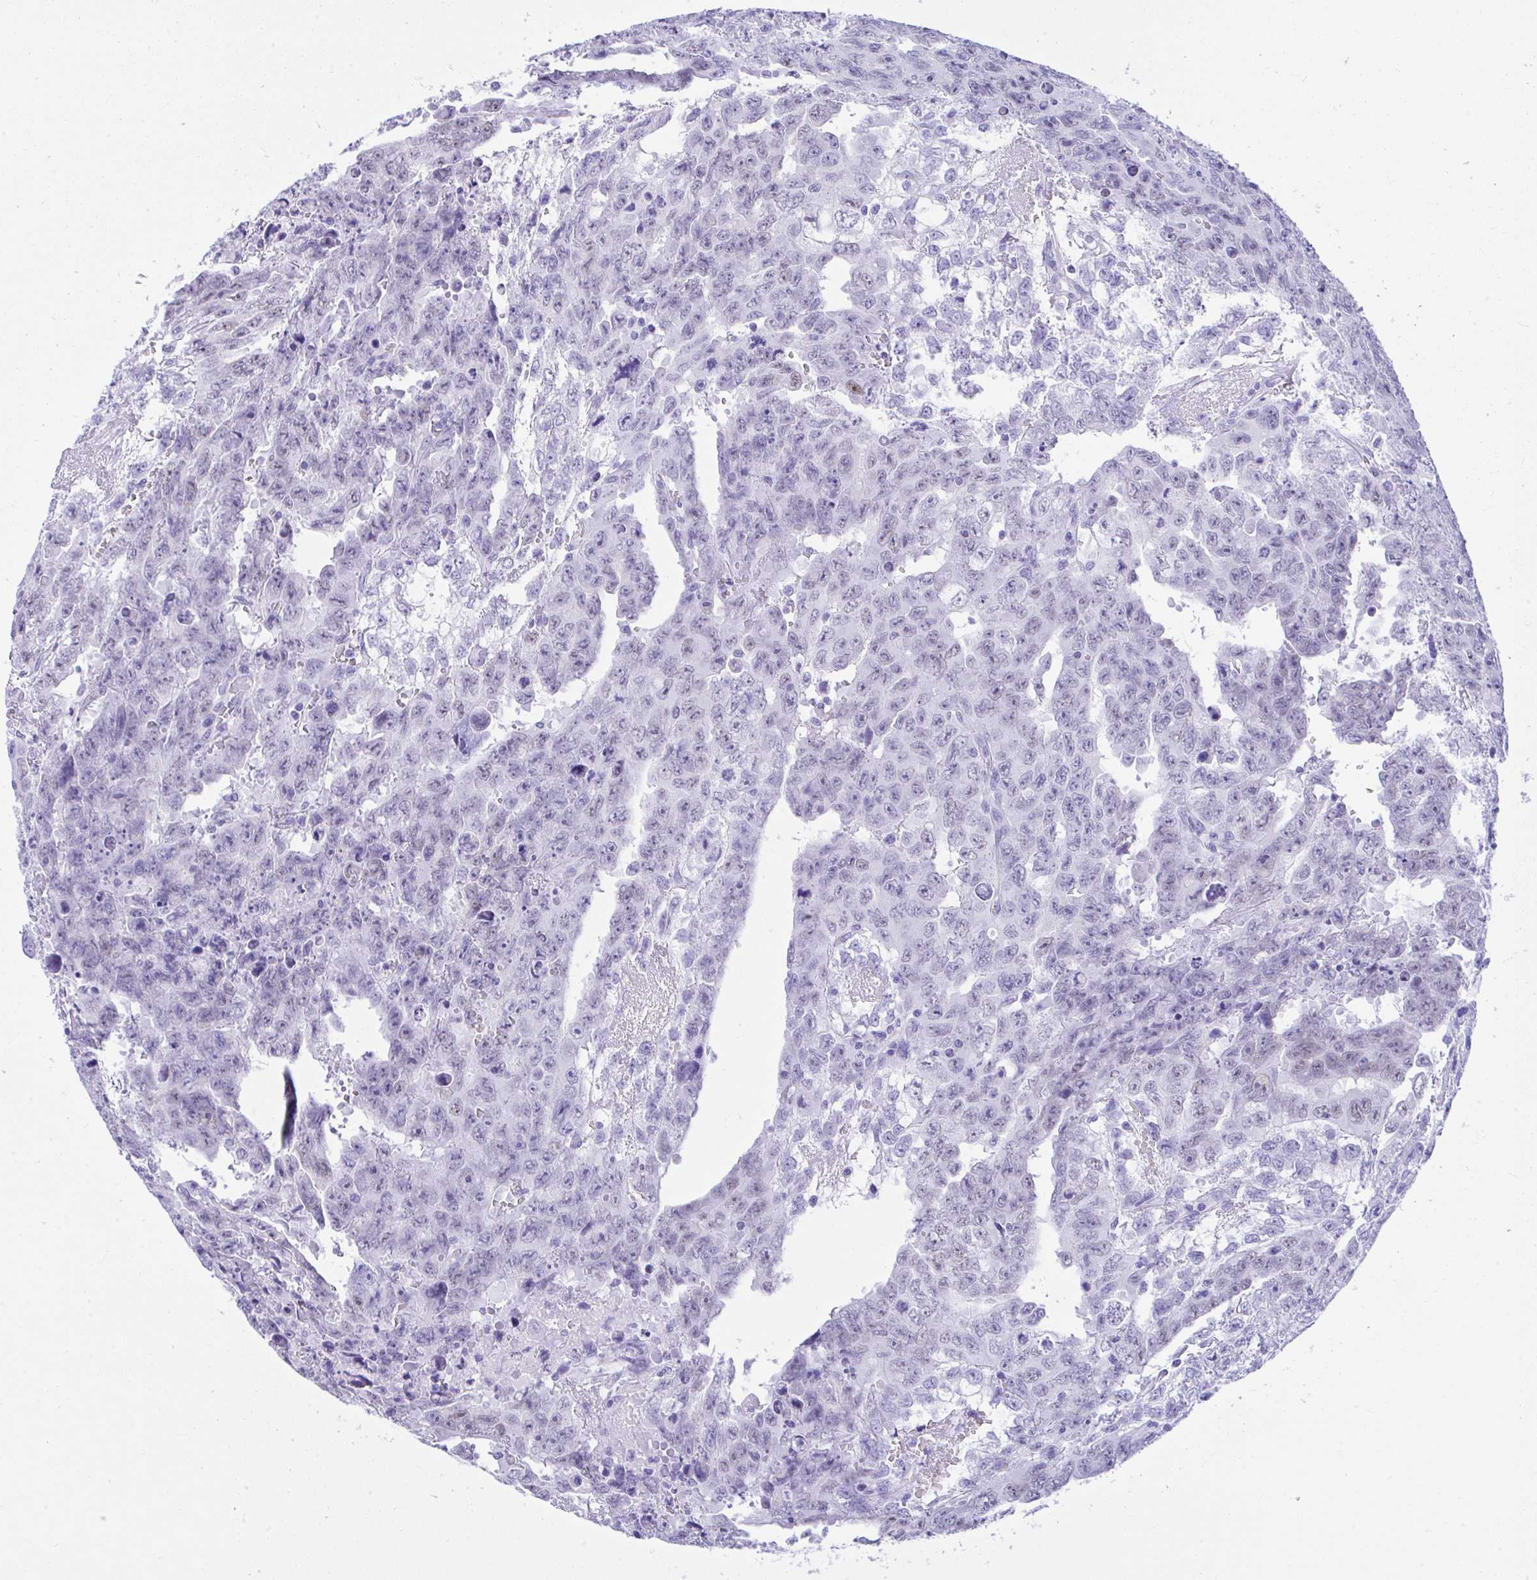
{"staining": {"intensity": "negative", "quantity": "none", "location": "none"}, "tissue": "testis cancer", "cell_type": "Tumor cells", "image_type": "cancer", "snomed": [{"axis": "morphology", "description": "Carcinoma, Embryonal, NOS"}, {"axis": "topography", "description": "Testis"}], "caption": "There is no significant expression in tumor cells of testis embryonal carcinoma. (IHC, brightfield microscopy, high magnification).", "gene": "SEL1L2", "patient": {"sex": "male", "age": 24}}